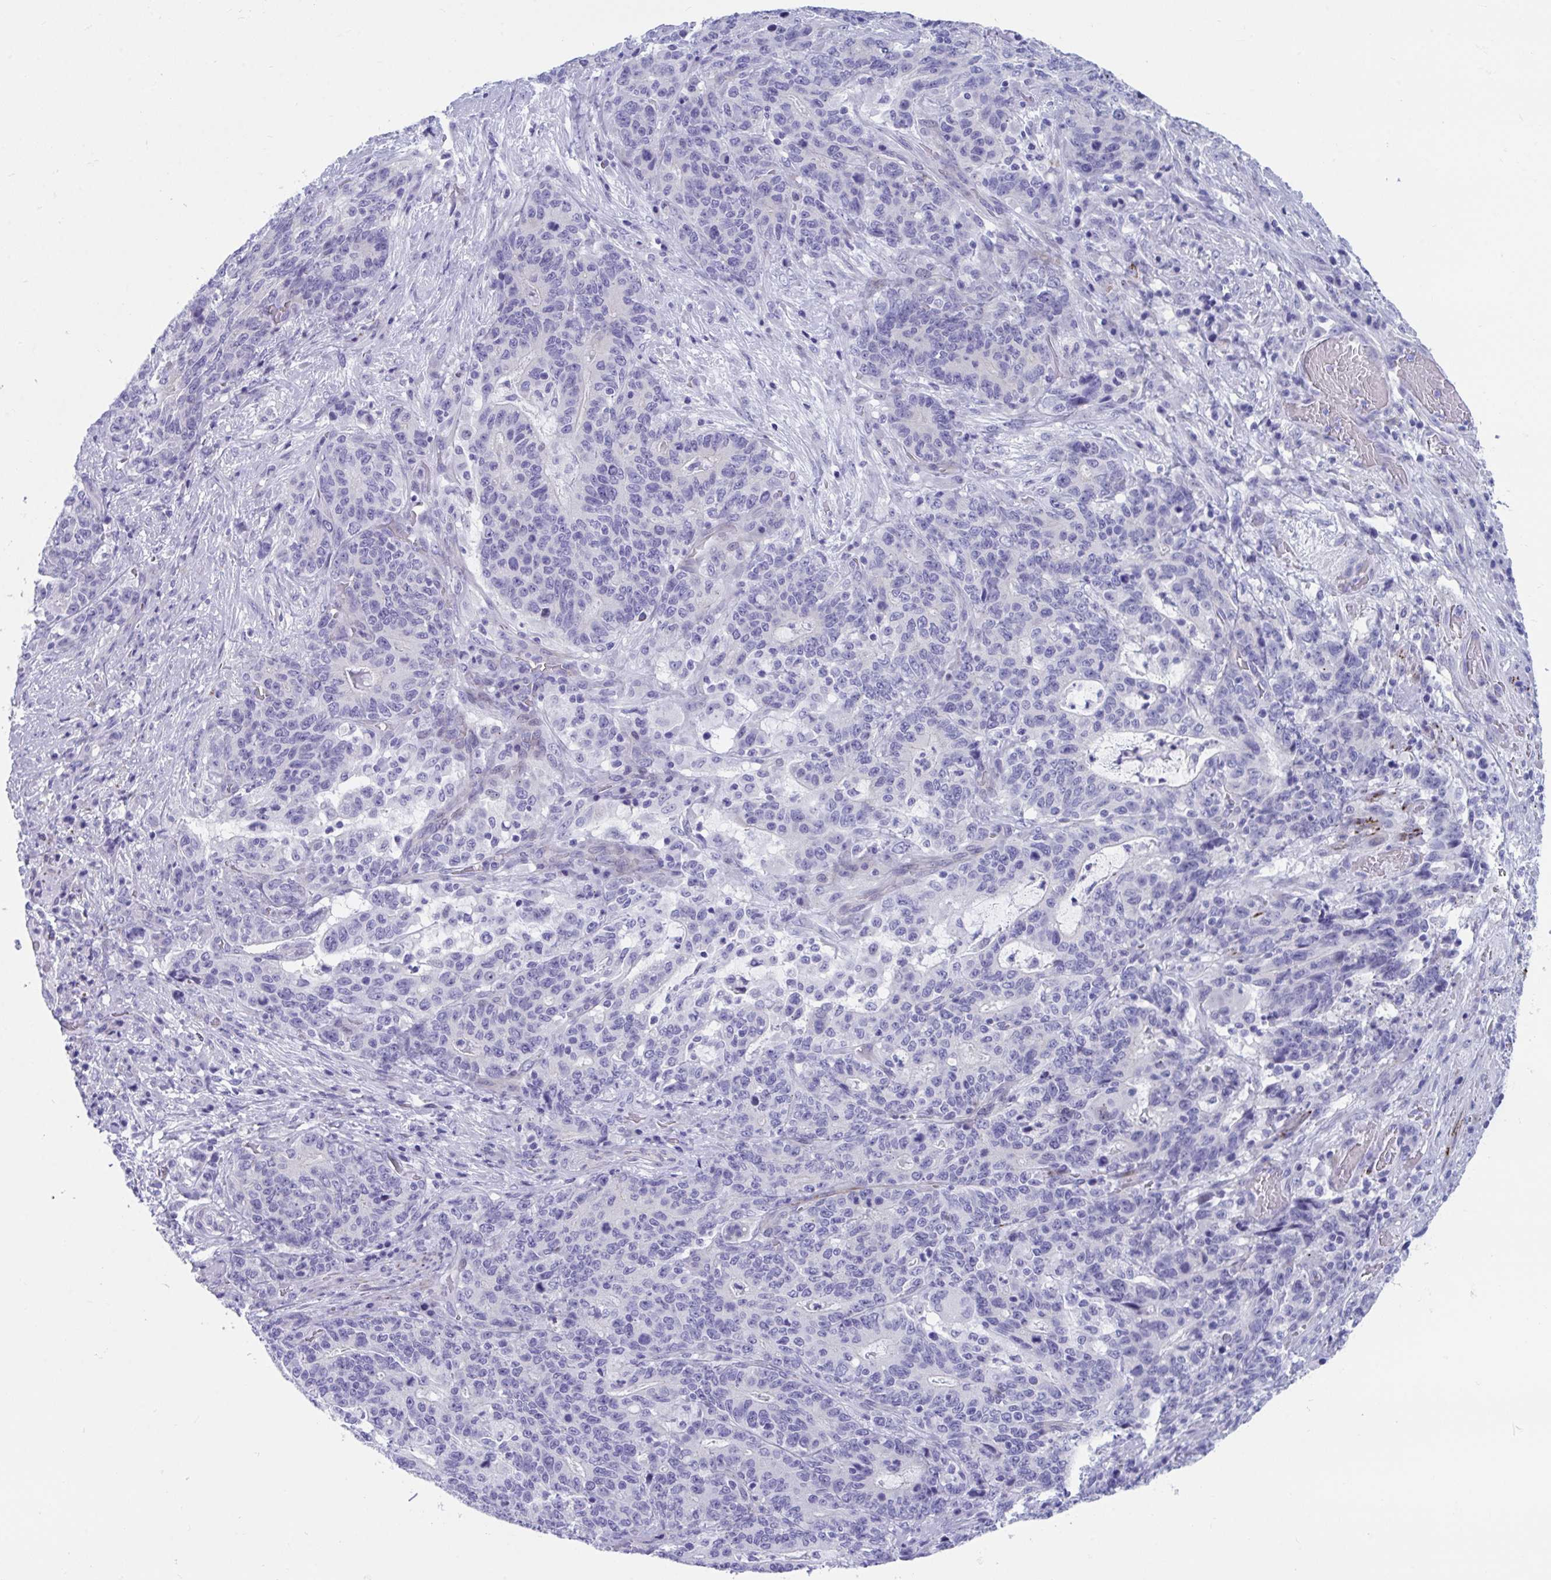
{"staining": {"intensity": "negative", "quantity": "none", "location": "none"}, "tissue": "stomach cancer", "cell_type": "Tumor cells", "image_type": "cancer", "snomed": [{"axis": "morphology", "description": "Normal tissue, NOS"}, {"axis": "morphology", "description": "Adenocarcinoma, NOS"}, {"axis": "topography", "description": "Stomach"}], "caption": "The immunohistochemistry (IHC) micrograph has no significant expression in tumor cells of stomach cancer tissue.", "gene": "TTC30B", "patient": {"sex": "female", "age": 64}}